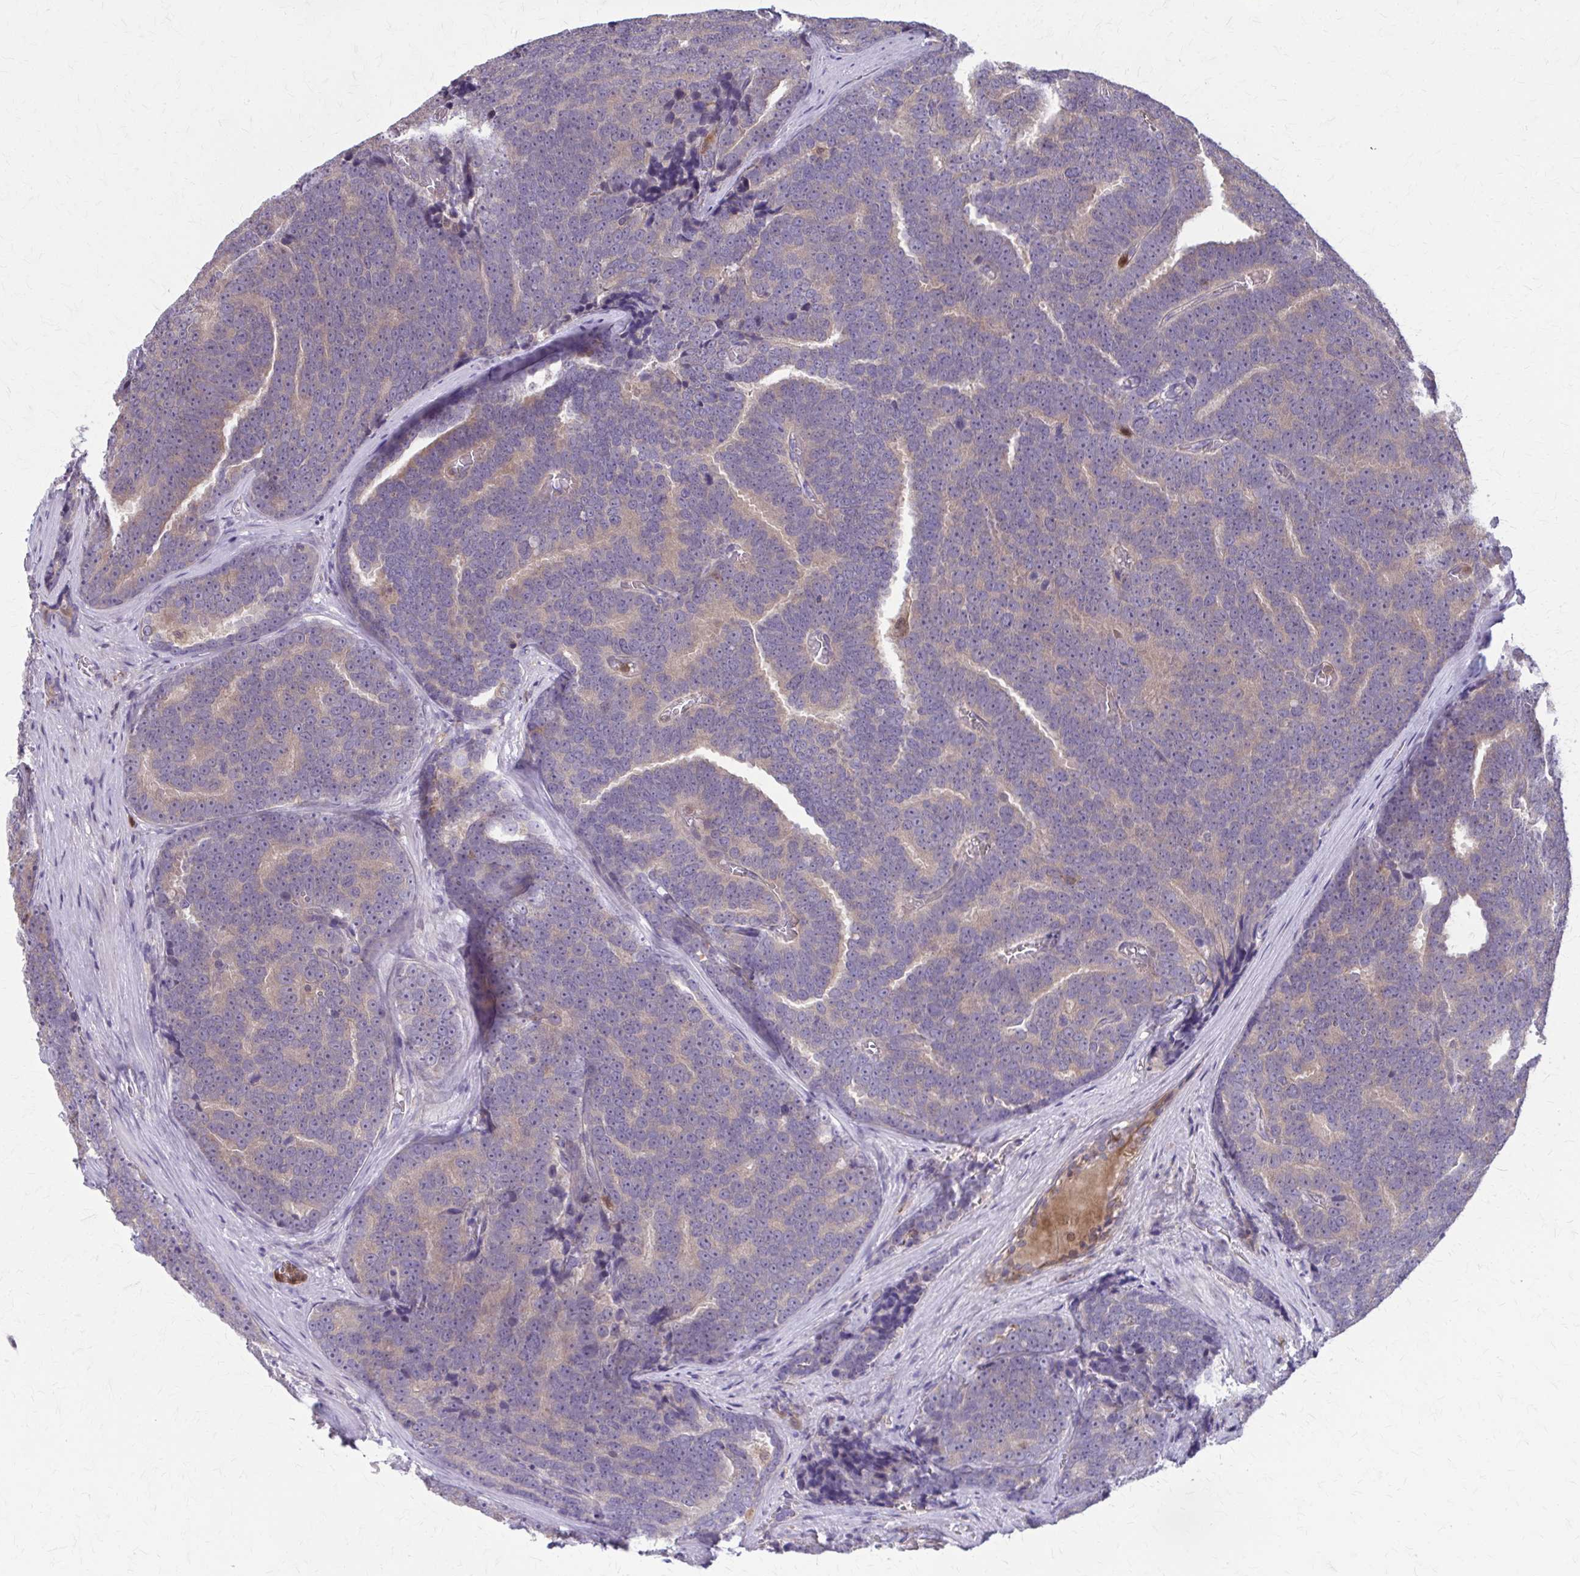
{"staining": {"intensity": "negative", "quantity": "none", "location": "none"}, "tissue": "prostate cancer", "cell_type": "Tumor cells", "image_type": "cancer", "snomed": [{"axis": "morphology", "description": "Adenocarcinoma, Low grade"}, {"axis": "topography", "description": "Prostate"}], "caption": "An image of low-grade adenocarcinoma (prostate) stained for a protein exhibits no brown staining in tumor cells.", "gene": "NRBF2", "patient": {"sex": "male", "age": 62}}